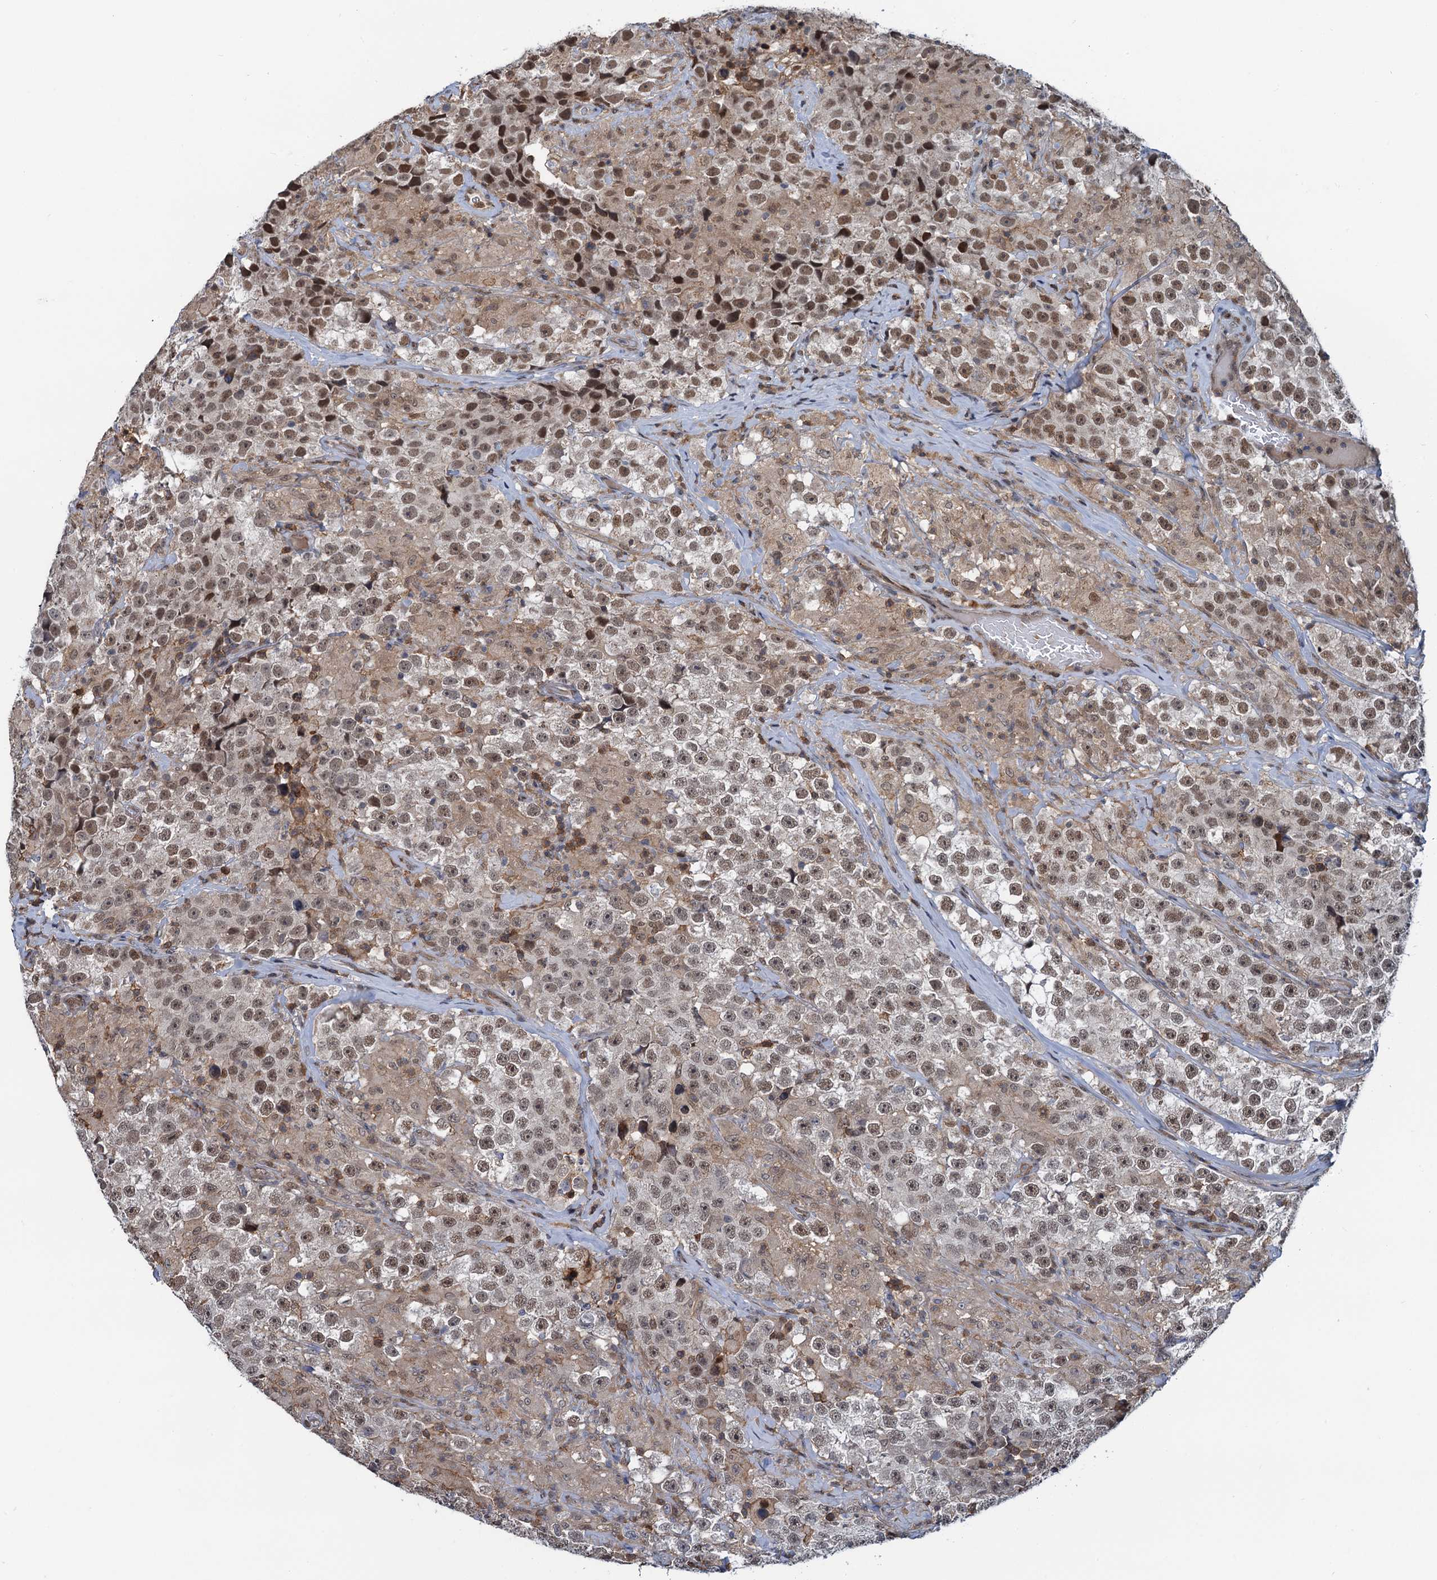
{"staining": {"intensity": "moderate", "quantity": ">75%", "location": "nuclear"}, "tissue": "testis cancer", "cell_type": "Tumor cells", "image_type": "cancer", "snomed": [{"axis": "morphology", "description": "Seminoma, NOS"}, {"axis": "topography", "description": "Testis"}], "caption": "Immunohistochemistry staining of testis seminoma, which demonstrates medium levels of moderate nuclear expression in approximately >75% of tumor cells indicating moderate nuclear protein positivity. The staining was performed using DAB (brown) for protein detection and nuclei were counterstained in hematoxylin (blue).", "gene": "ZNF609", "patient": {"sex": "male", "age": 46}}